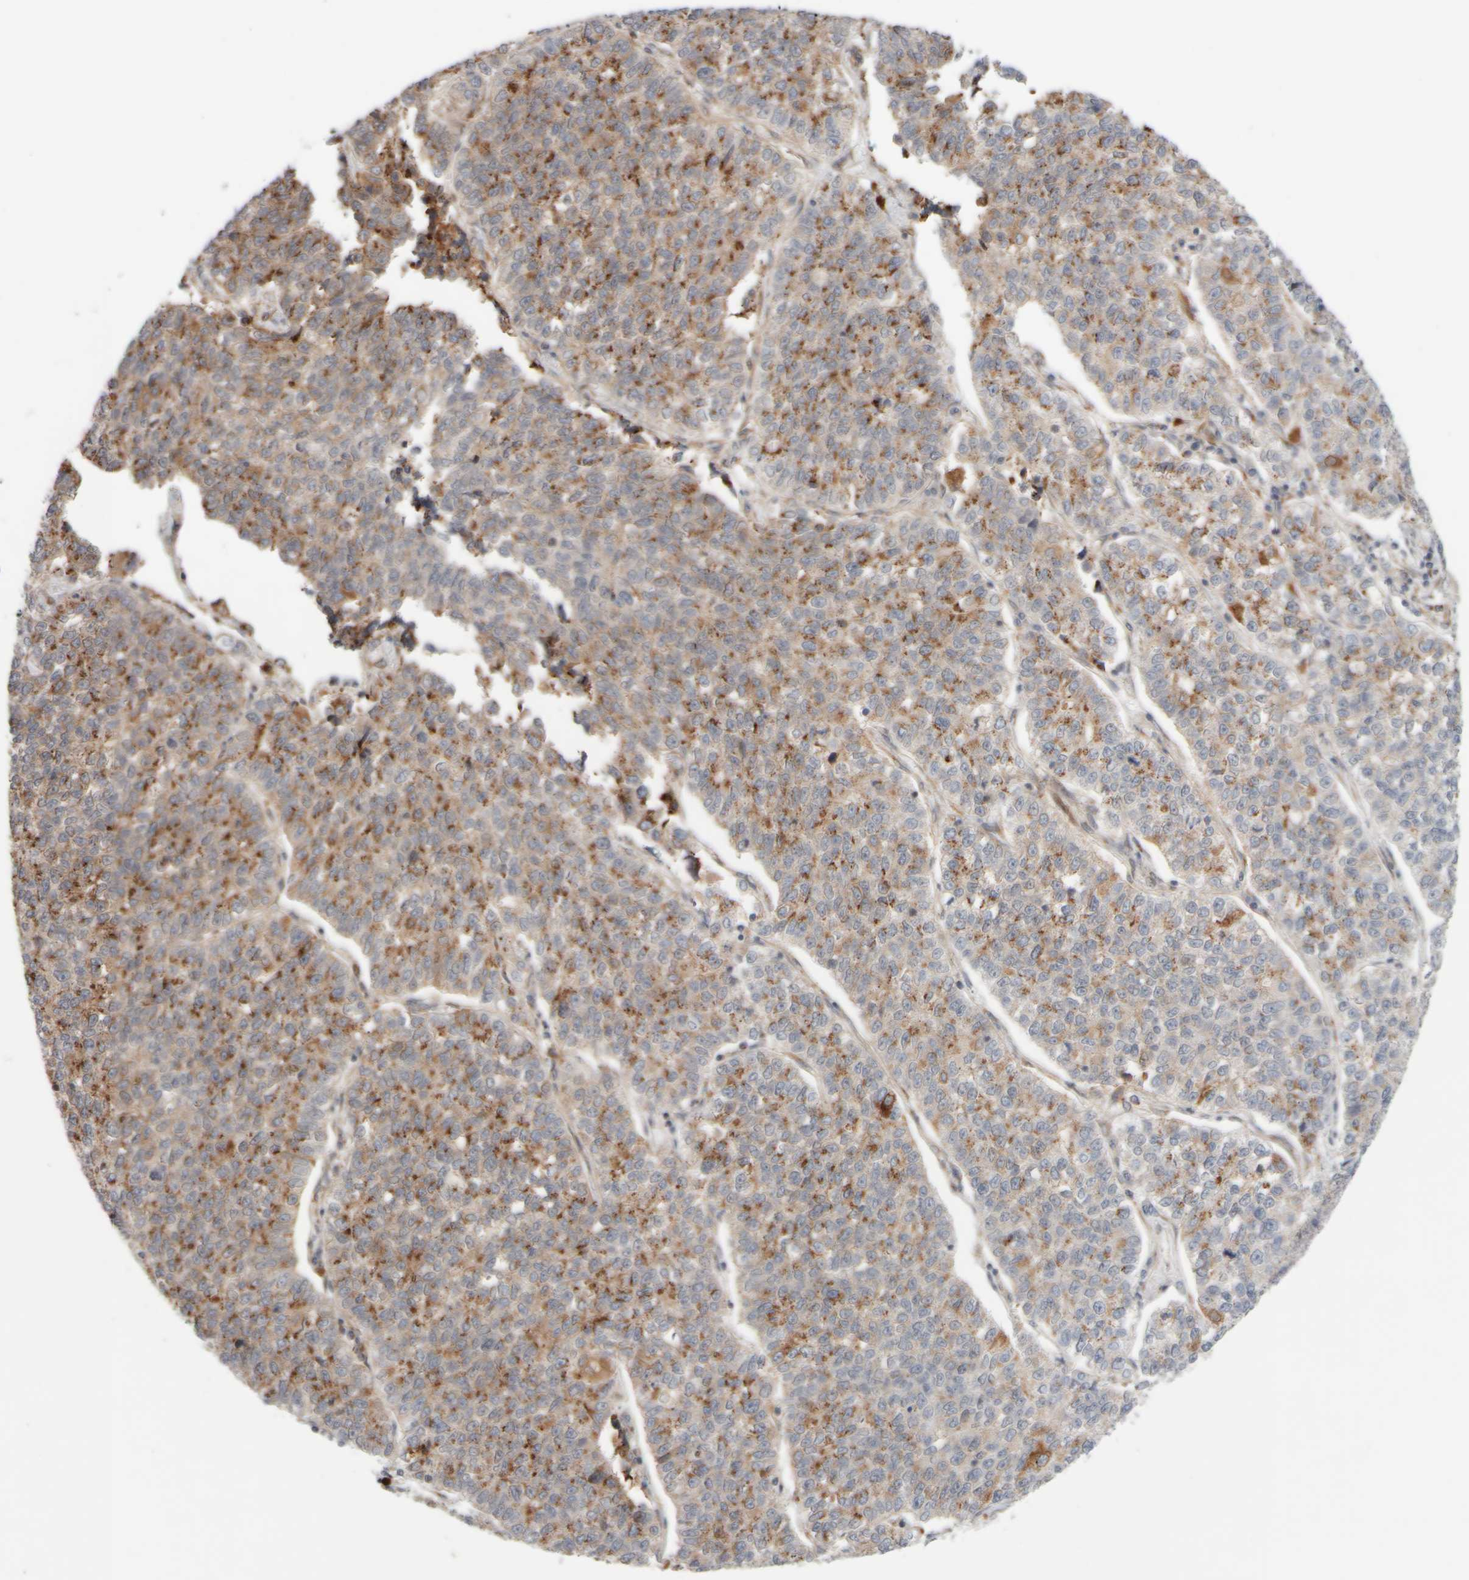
{"staining": {"intensity": "moderate", "quantity": ">75%", "location": "cytoplasmic/membranous"}, "tissue": "lung cancer", "cell_type": "Tumor cells", "image_type": "cancer", "snomed": [{"axis": "morphology", "description": "Adenocarcinoma, NOS"}, {"axis": "topography", "description": "Lung"}], "caption": "Immunohistochemical staining of human lung cancer (adenocarcinoma) displays medium levels of moderate cytoplasmic/membranous protein staining in about >75% of tumor cells.", "gene": "GCN1", "patient": {"sex": "male", "age": 49}}